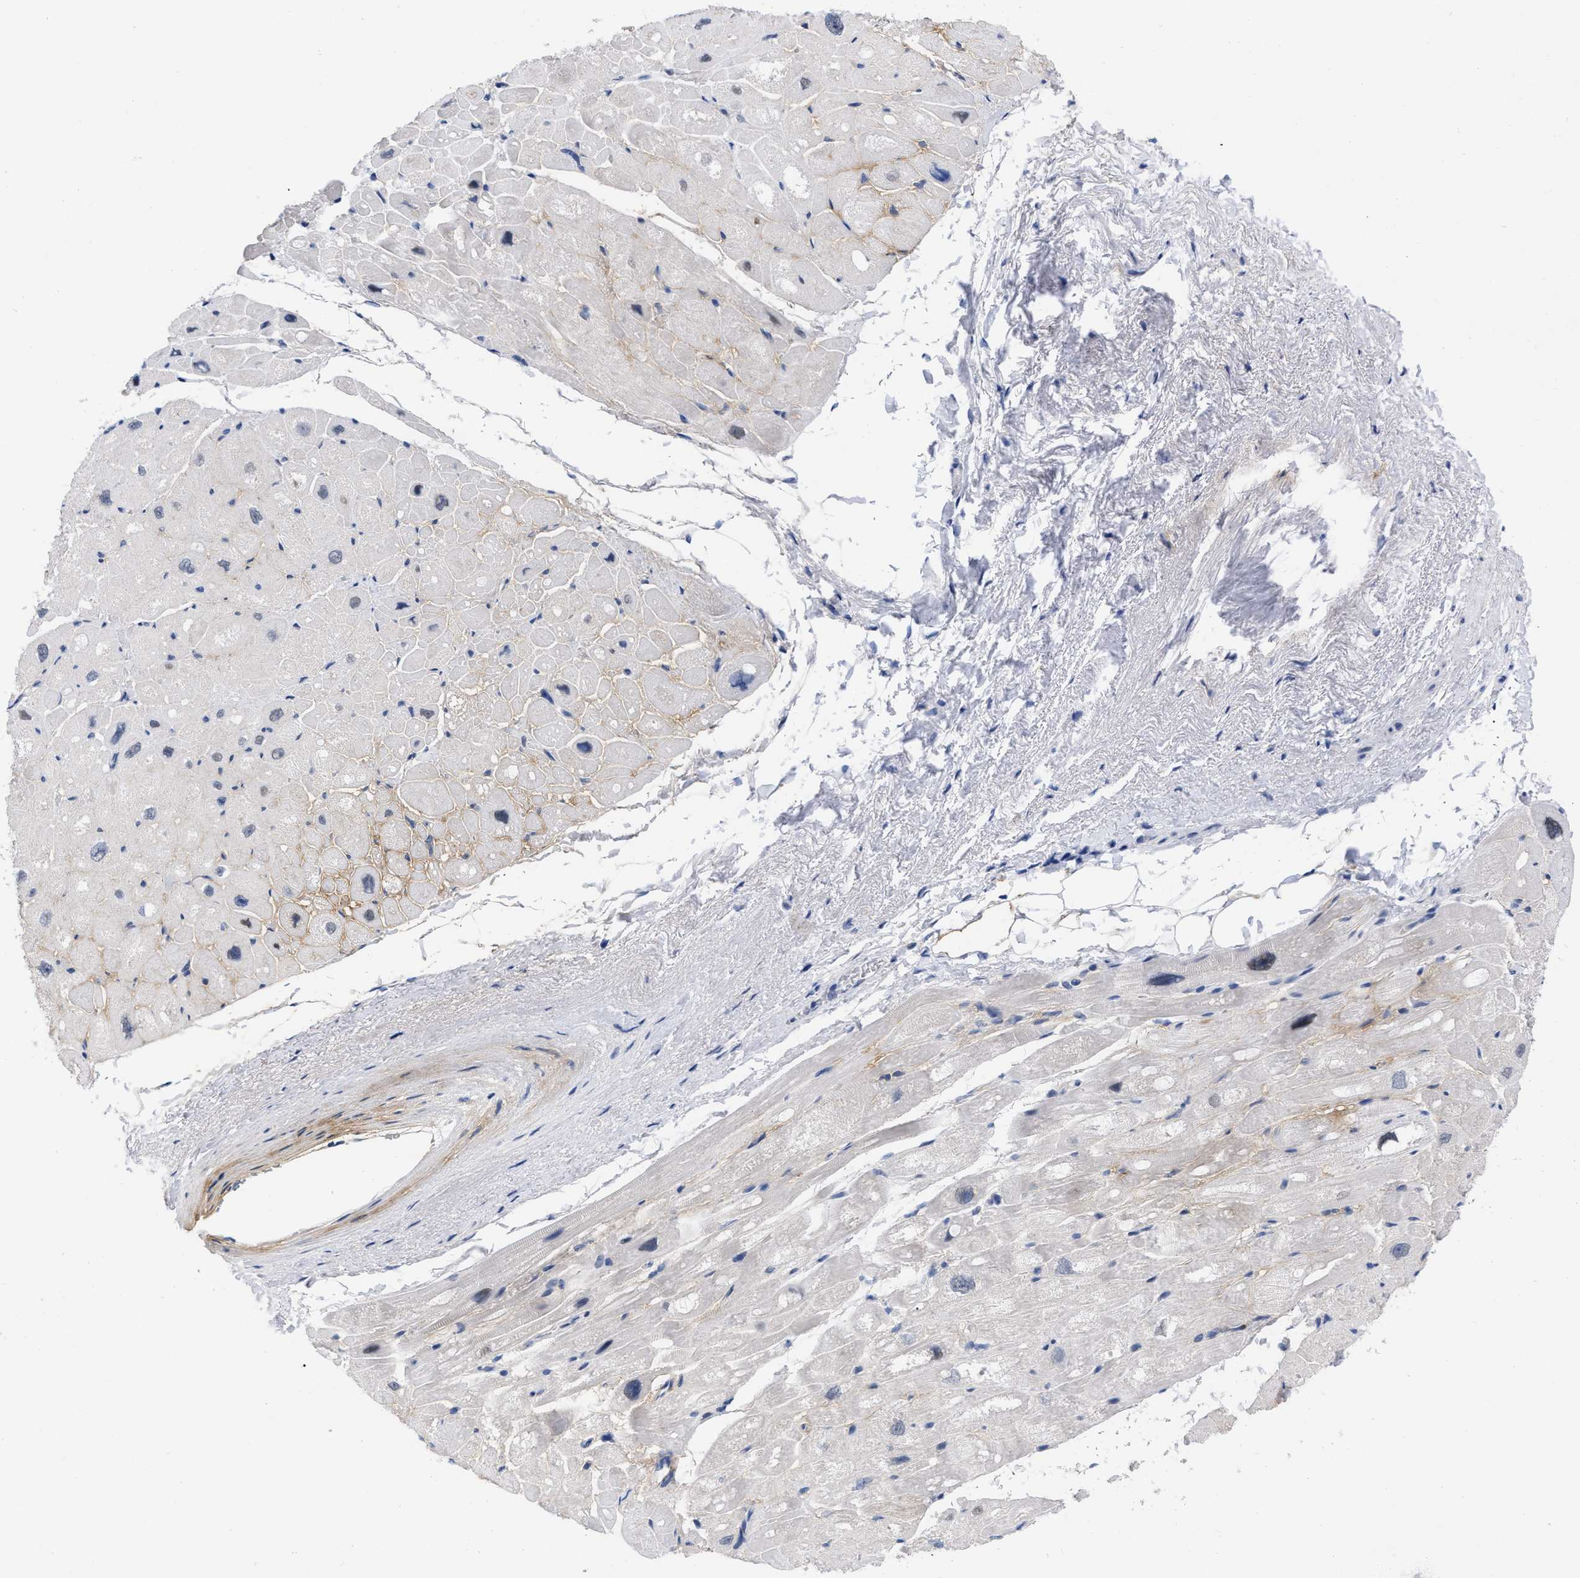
{"staining": {"intensity": "weak", "quantity": "25%-75%", "location": "cytoplasmic/membranous"}, "tissue": "heart muscle", "cell_type": "Cardiomyocytes", "image_type": "normal", "snomed": [{"axis": "morphology", "description": "Normal tissue, NOS"}, {"axis": "topography", "description": "Heart"}], "caption": "Heart muscle stained for a protein (brown) reveals weak cytoplasmic/membranous positive positivity in about 25%-75% of cardiomyocytes.", "gene": "HAPLN1", "patient": {"sex": "male", "age": 49}}